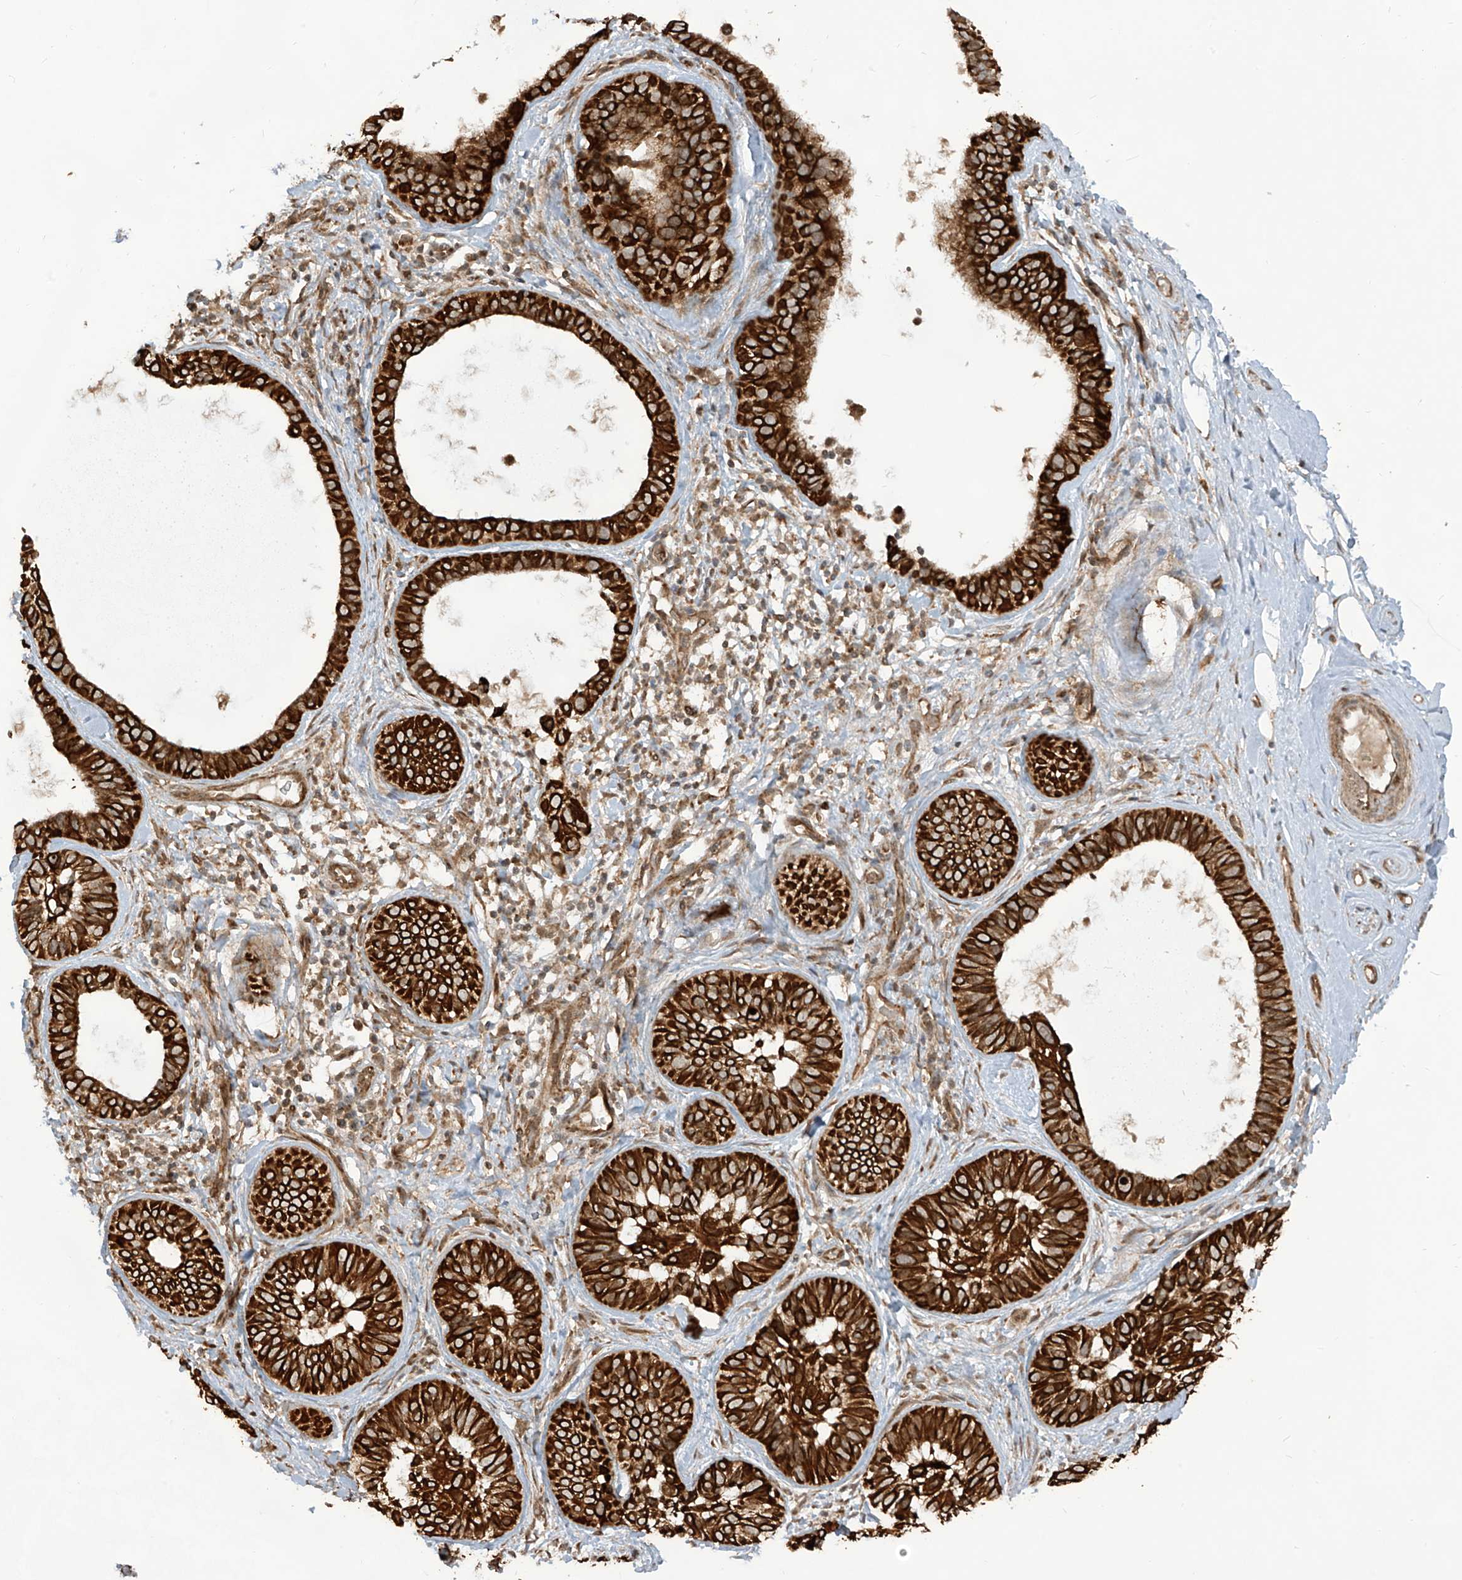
{"staining": {"intensity": "strong", "quantity": ">75%", "location": "cytoplasmic/membranous"}, "tissue": "skin cancer", "cell_type": "Tumor cells", "image_type": "cancer", "snomed": [{"axis": "morphology", "description": "Basal cell carcinoma"}, {"axis": "topography", "description": "Skin"}], "caption": "Skin cancer (basal cell carcinoma) stained with a brown dye demonstrates strong cytoplasmic/membranous positive positivity in about >75% of tumor cells.", "gene": "TRIM67", "patient": {"sex": "male", "age": 62}}